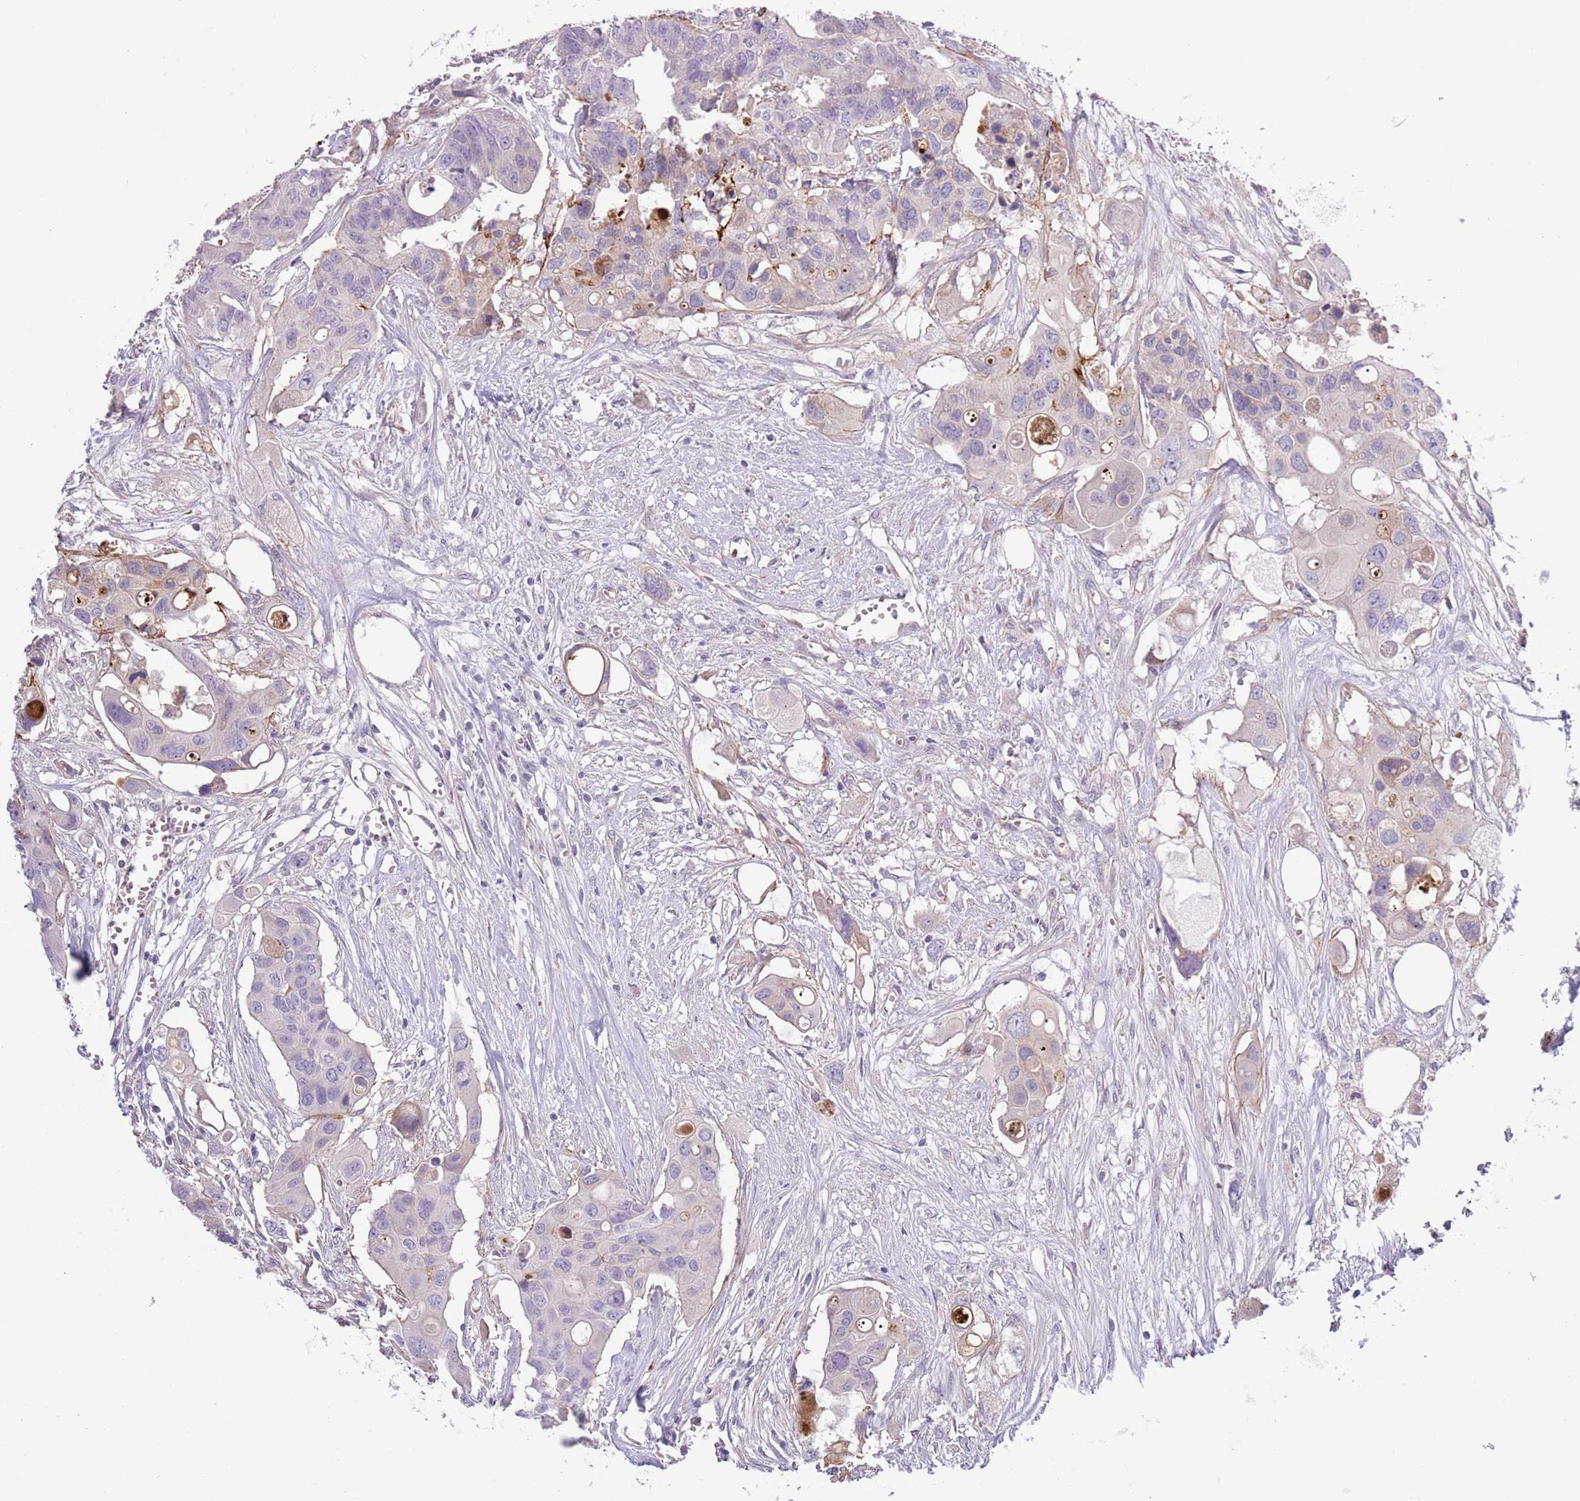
{"staining": {"intensity": "negative", "quantity": "none", "location": "none"}, "tissue": "colorectal cancer", "cell_type": "Tumor cells", "image_type": "cancer", "snomed": [{"axis": "morphology", "description": "Adenocarcinoma, NOS"}, {"axis": "topography", "description": "Colon"}], "caption": "IHC of adenocarcinoma (colorectal) exhibits no positivity in tumor cells.", "gene": "TINAGL1", "patient": {"sex": "male", "age": 77}}